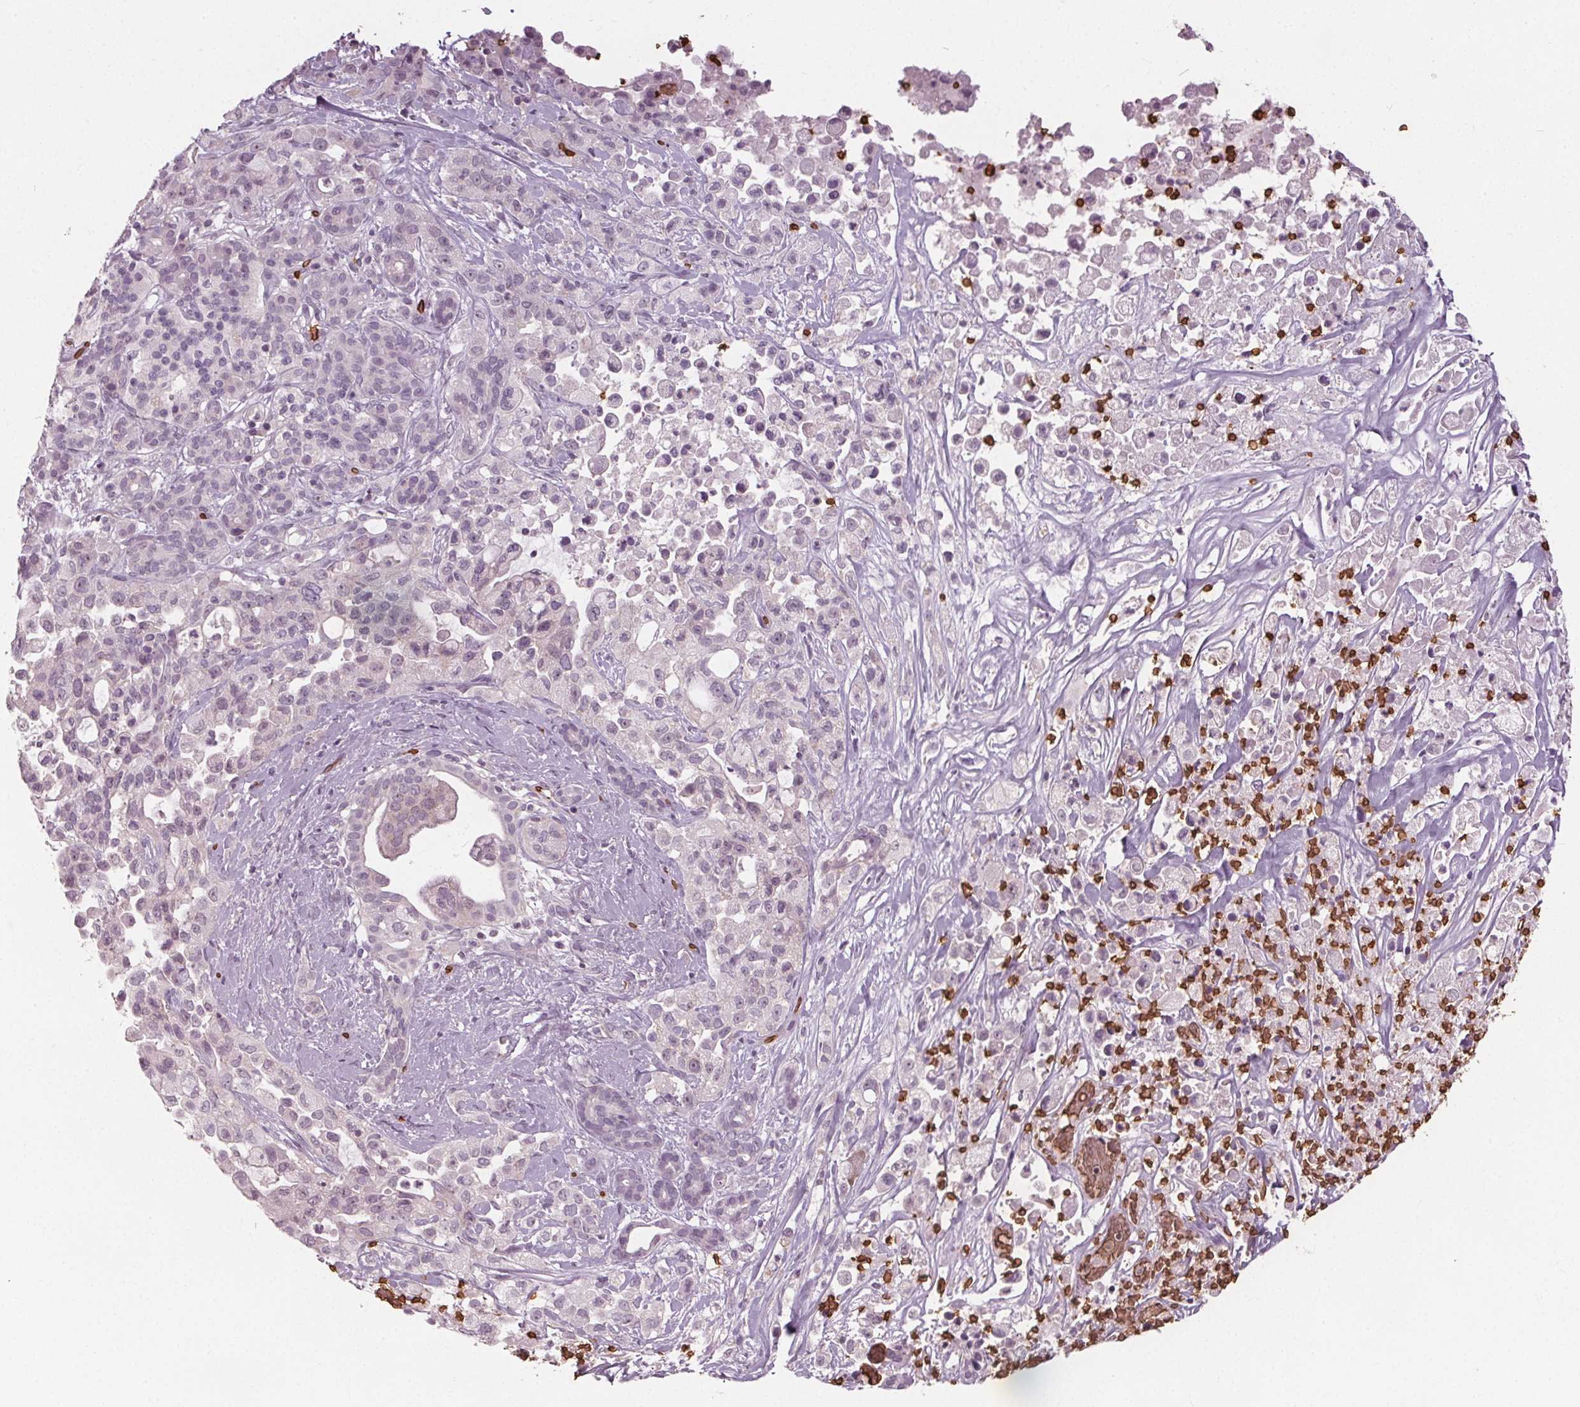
{"staining": {"intensity": "negative", "quantity": "none", "location": "none"}, "tissue": "pancreatic cancer", "cell_type": "Tumor cells", "image_type": "cancer", "snomed": [{"axis": "morphology", "description": "Adenocarcinoma, NOS"}, {"axis": "topography", "description": "Pancreas"}], "caption": "This is an IHC image of pancreatic cancer. There is no expression in tumor cells.", "gene": "SLC4A1", "patient": {"sex": "male", "age": 44}}